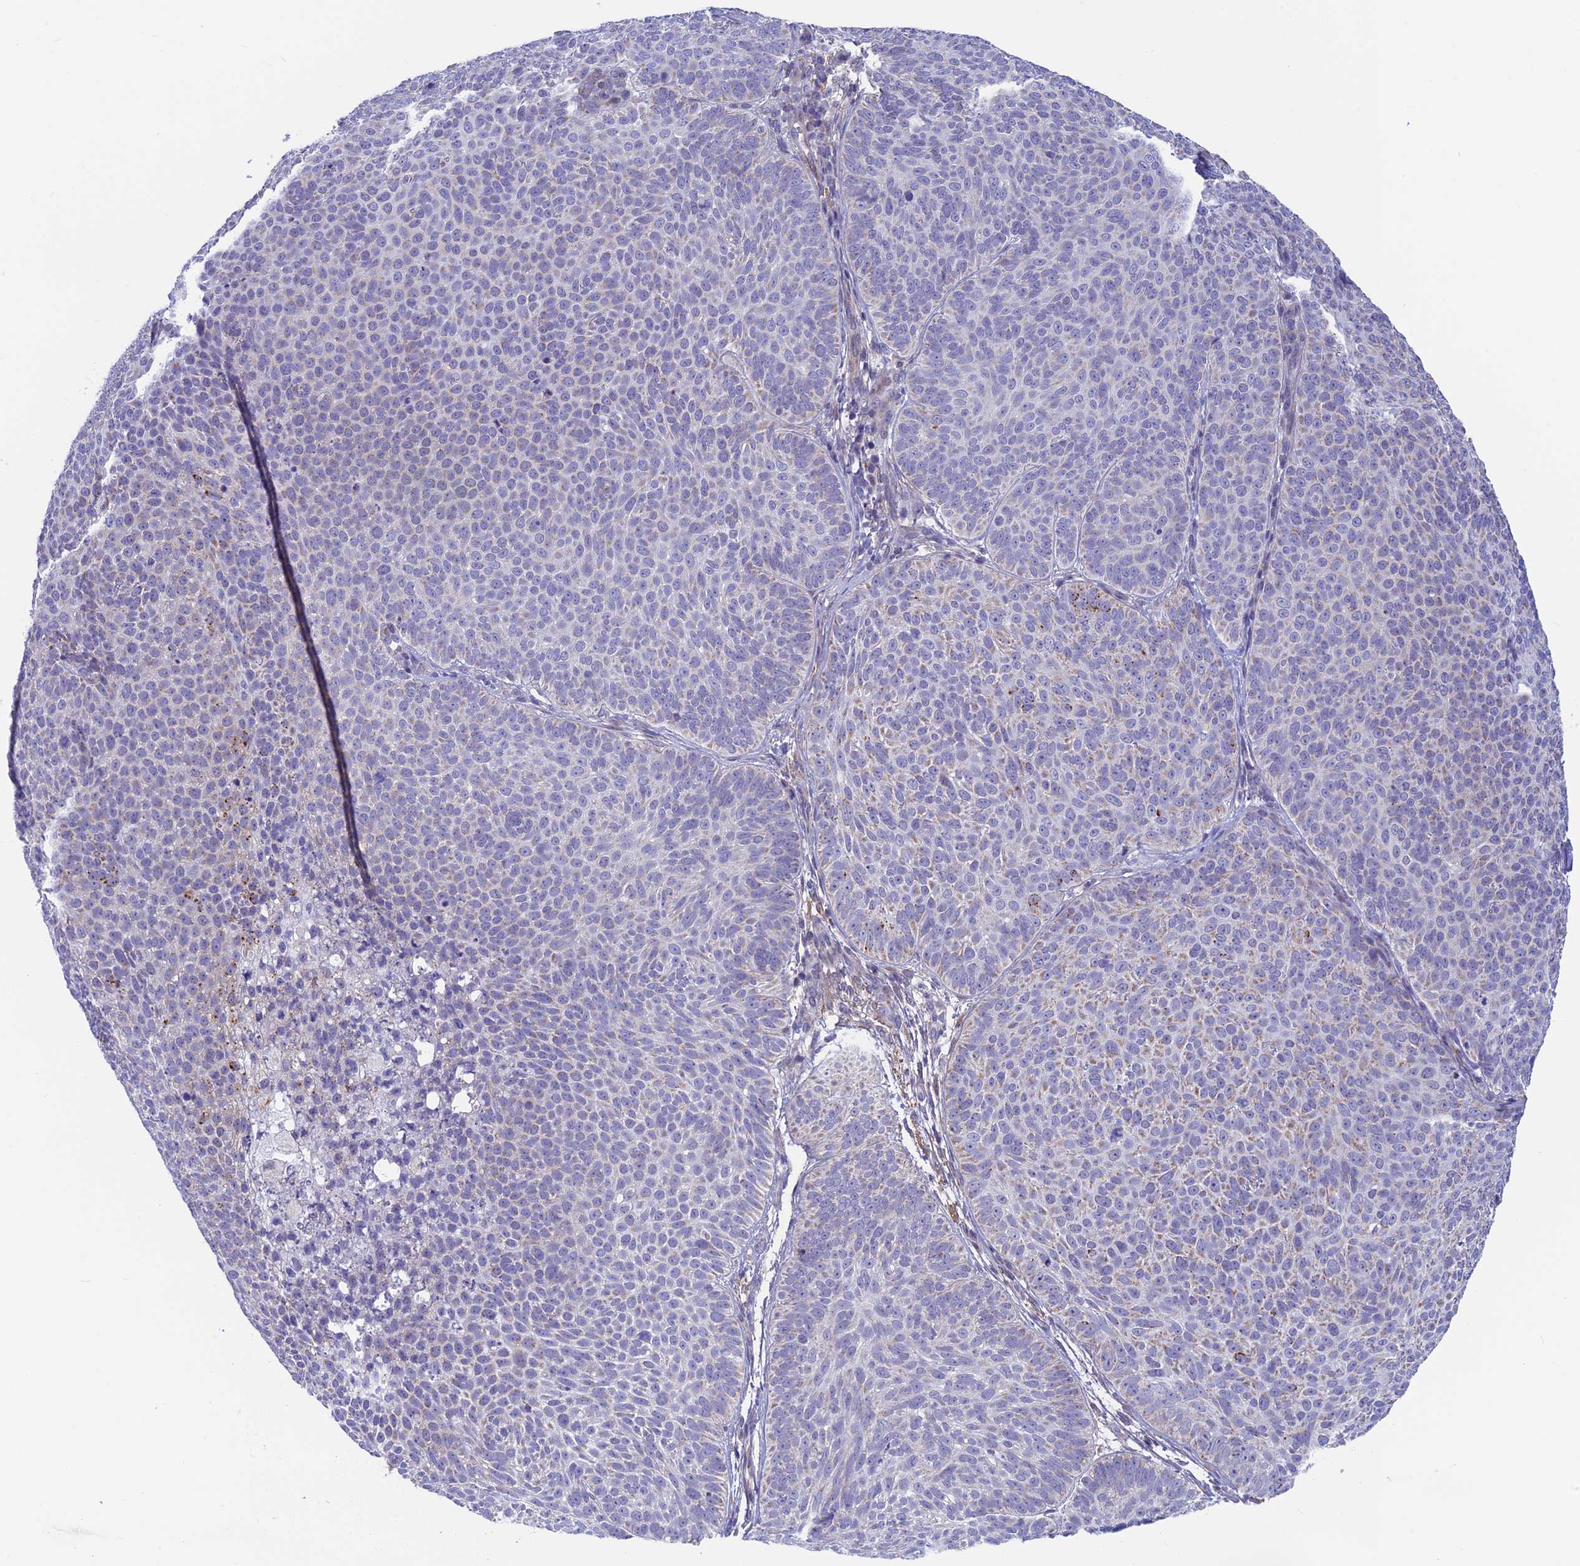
{"staining": {"intensity": "negative", "quantity": "none", "location": "none"}, "tissue": "skin cancer", "cell_type": "Tumor cells", "image_type": "cancer", "snomed": [{"axis": "morphology", "description": "Basal cell carcinoma"}, {"axis": "topography", "description": "Skin"}], "caption": "Protein analysis of basal cell carcinoma (skin) reveals no significant positivity in tumor cells. The staining is performed using DAB (3,3'-diaminobenzidine) brown chromogen with nuclei counter-stained in using hematoxylin.", "gene": "PLAC9", "patient": {"sex": "male", "age": 85}}